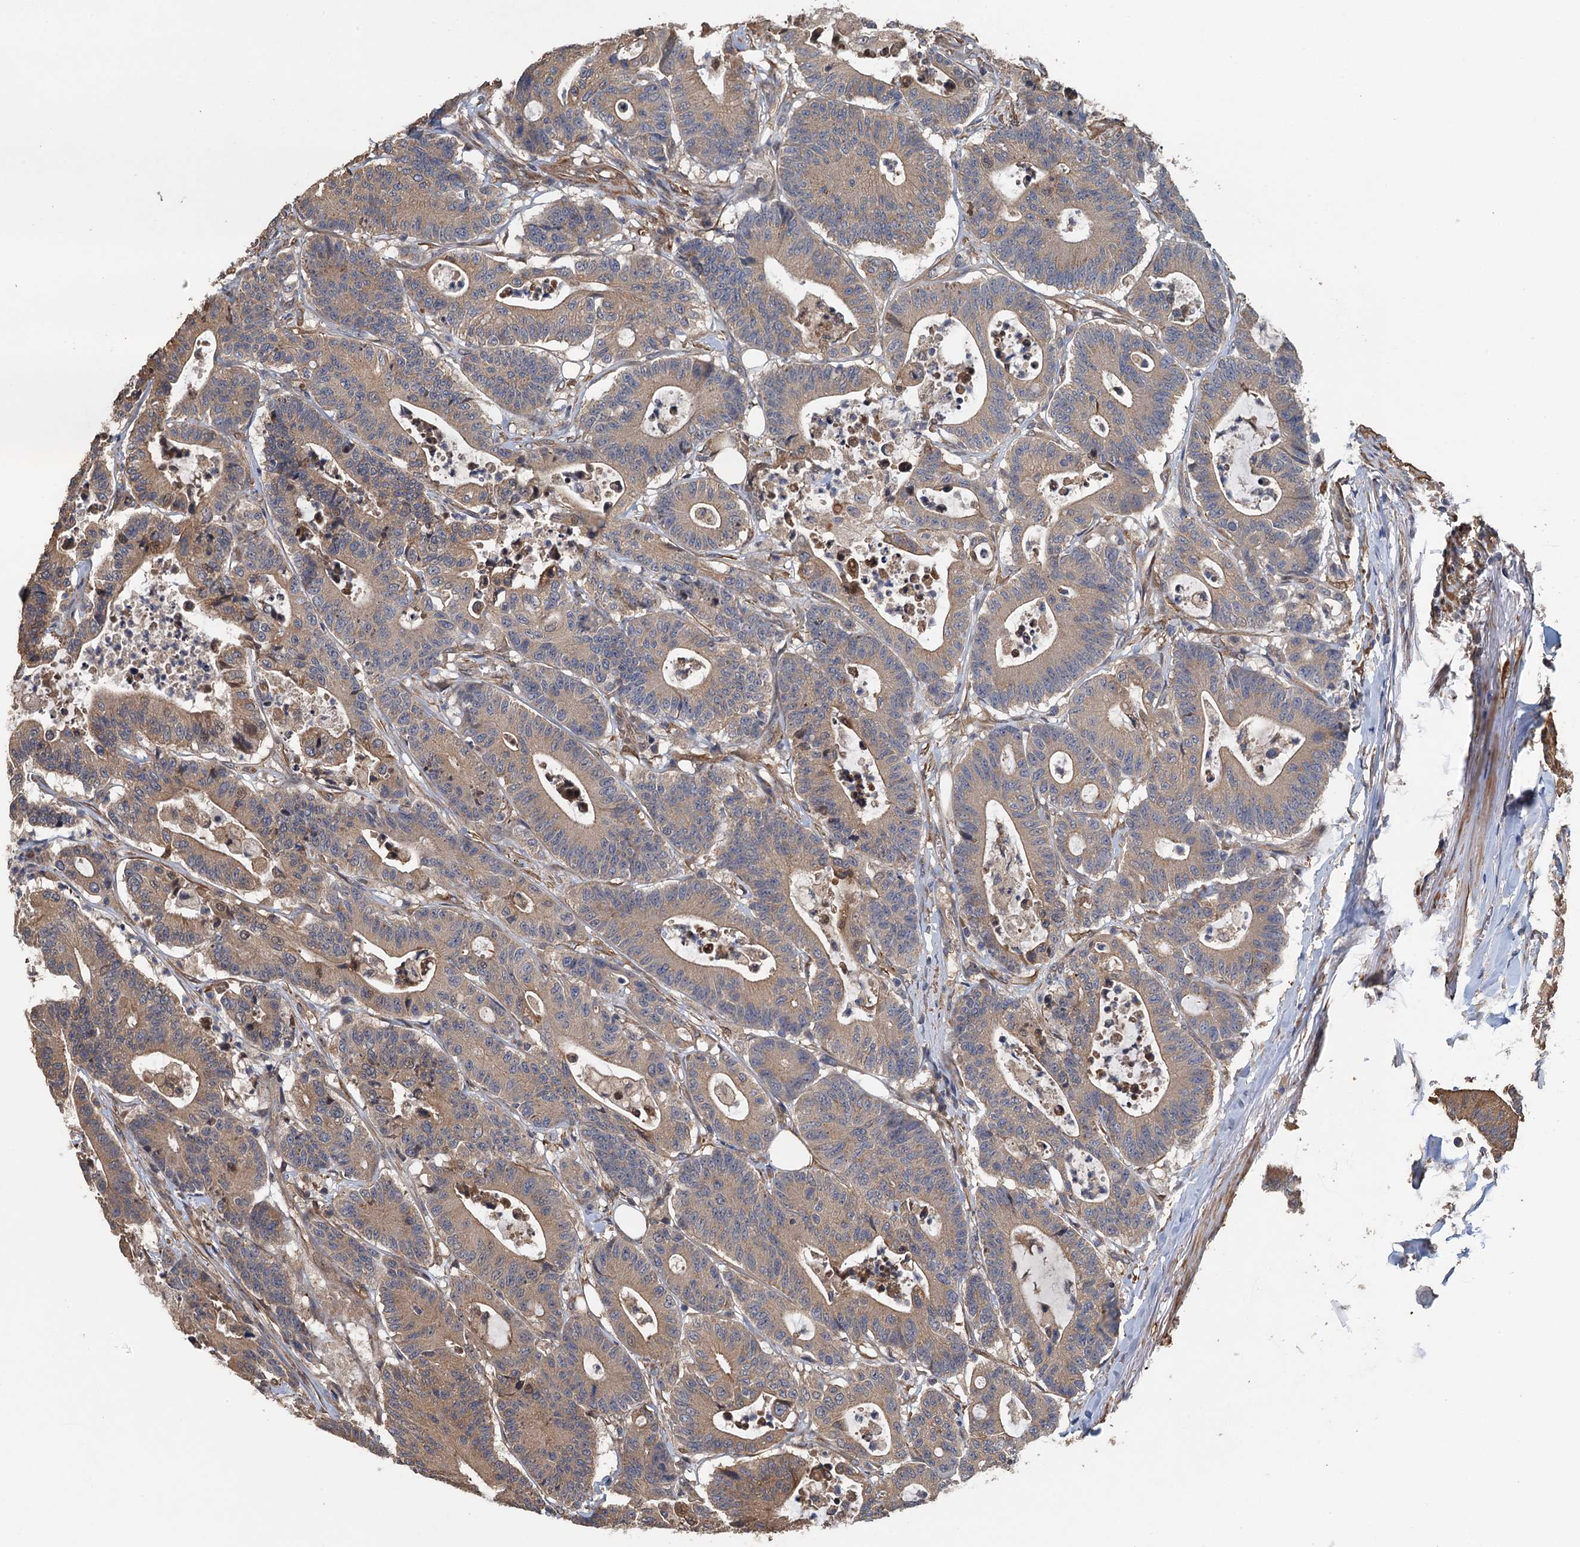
{"staining": {"intensity": "moderate", "quantity": ">75%", "location": "cytoplasmic/membranous"}, "tissue": "colorectal cancer", "cell_type": "Tumor cells", "image_type": "cancer", "snomed": [{"axis": "morphology", "description": "Adenocarcinoma, NOS"}, {"axis": "topography", "description": "Colon"}], "caption": "Tumor cells reveal moderate cytoplasmic/membranous expression in approximately >75% of cells in adenocarcinoma (colorectal). Using DAB (3,3'-diaminobenzidine) (brown) and hematoxylin (blue) stains, captured at high magnification using brightfield microscopy.", "gene": "MEAK7", "patient": {"sex": "female", "age": 84}}